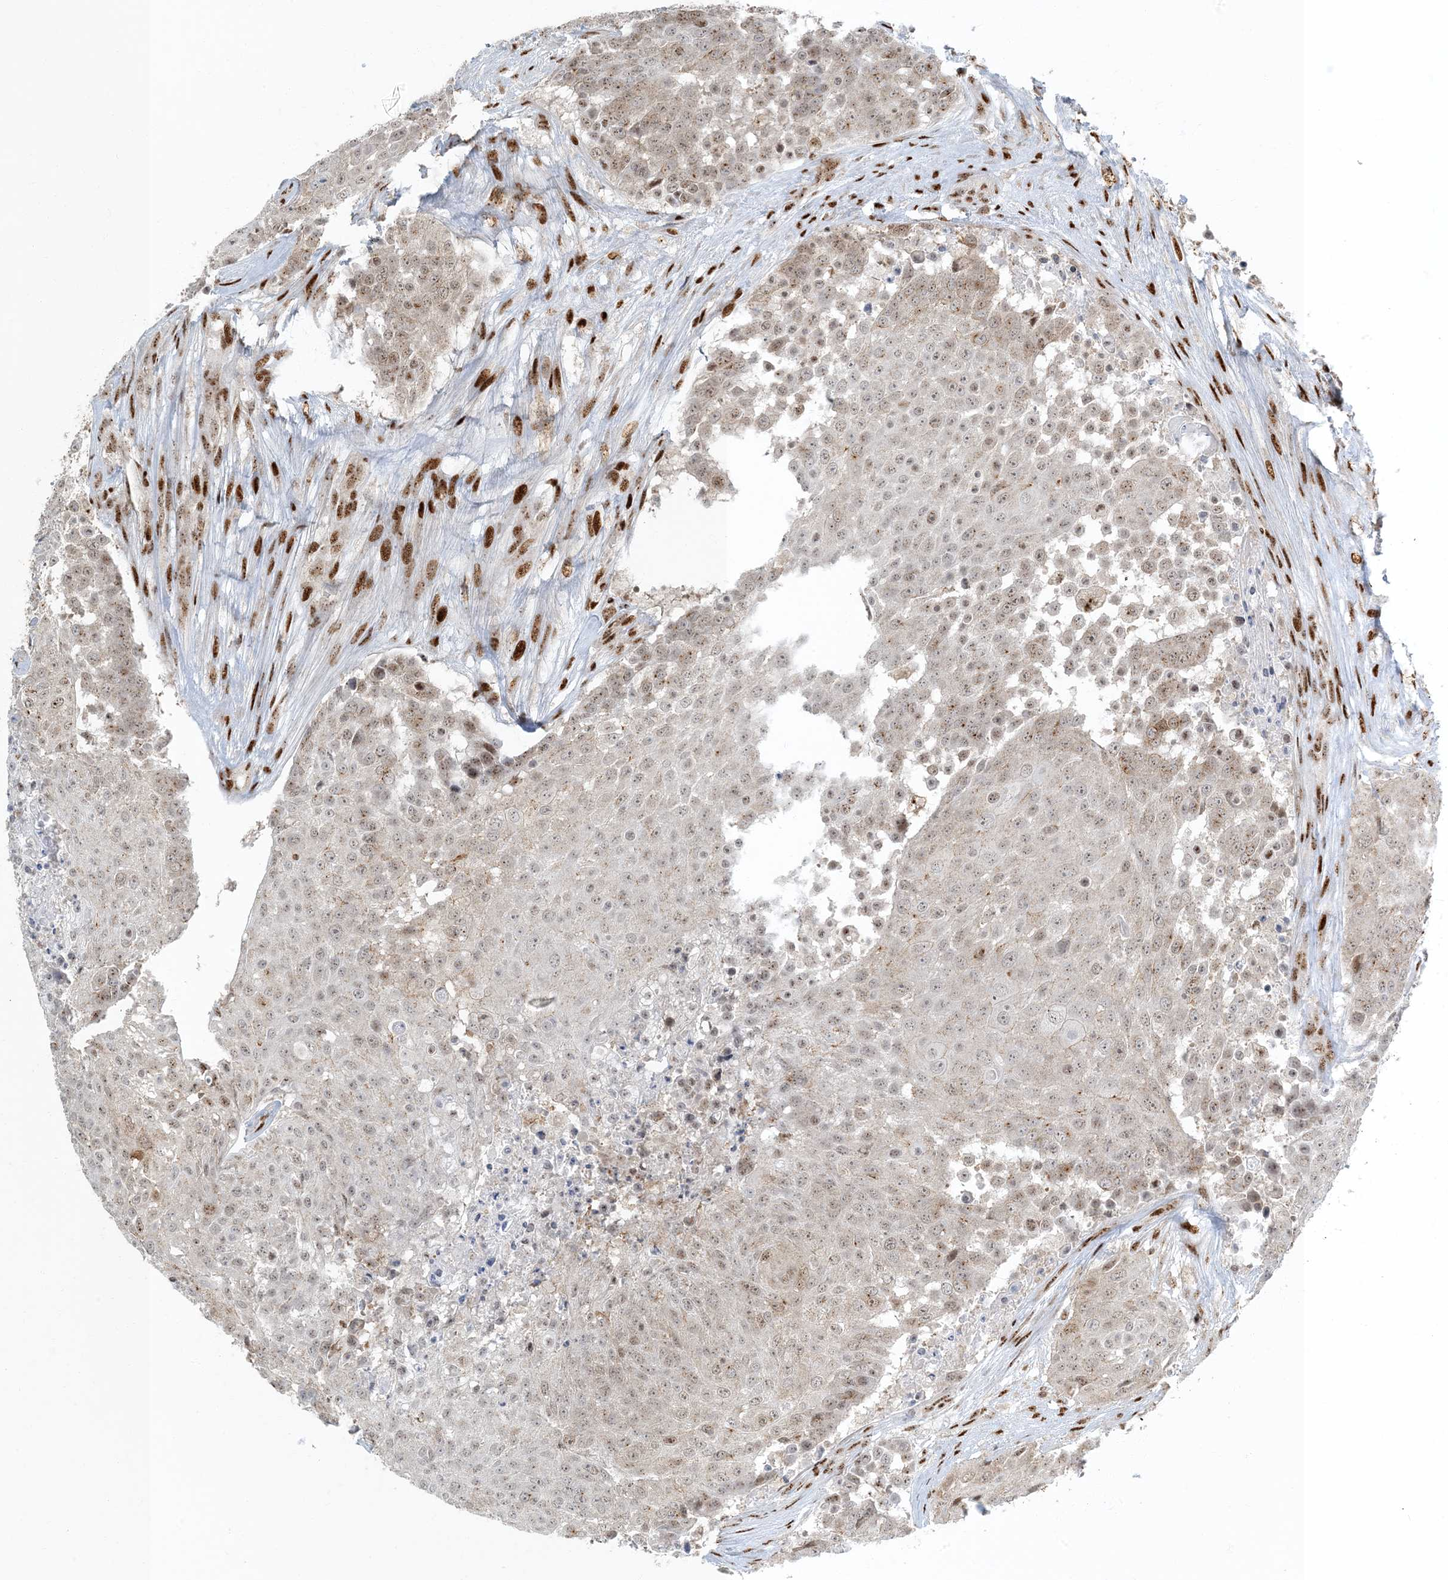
{"staining": {"intensity": "weak", "quantity": "25%-75%", "location": "nuclear"}, "tissue": "urothelial cancer", "cell_type": "Tumor cells", "image_type": "cancer", "snomed": [{"axis": "morphology", "description": "Urothelial carcinoma, High grade"}, {"axis": "topography", "description": "Urinary bladder"}], "caption": "Immunohistochemistry of human high-grade urothelial carcinoma displays low levels of weak nuclear expression in about 25%-75% of tumor cells.", "gene": "MBD1", "patient": {"sex": "female", "age": 63}}